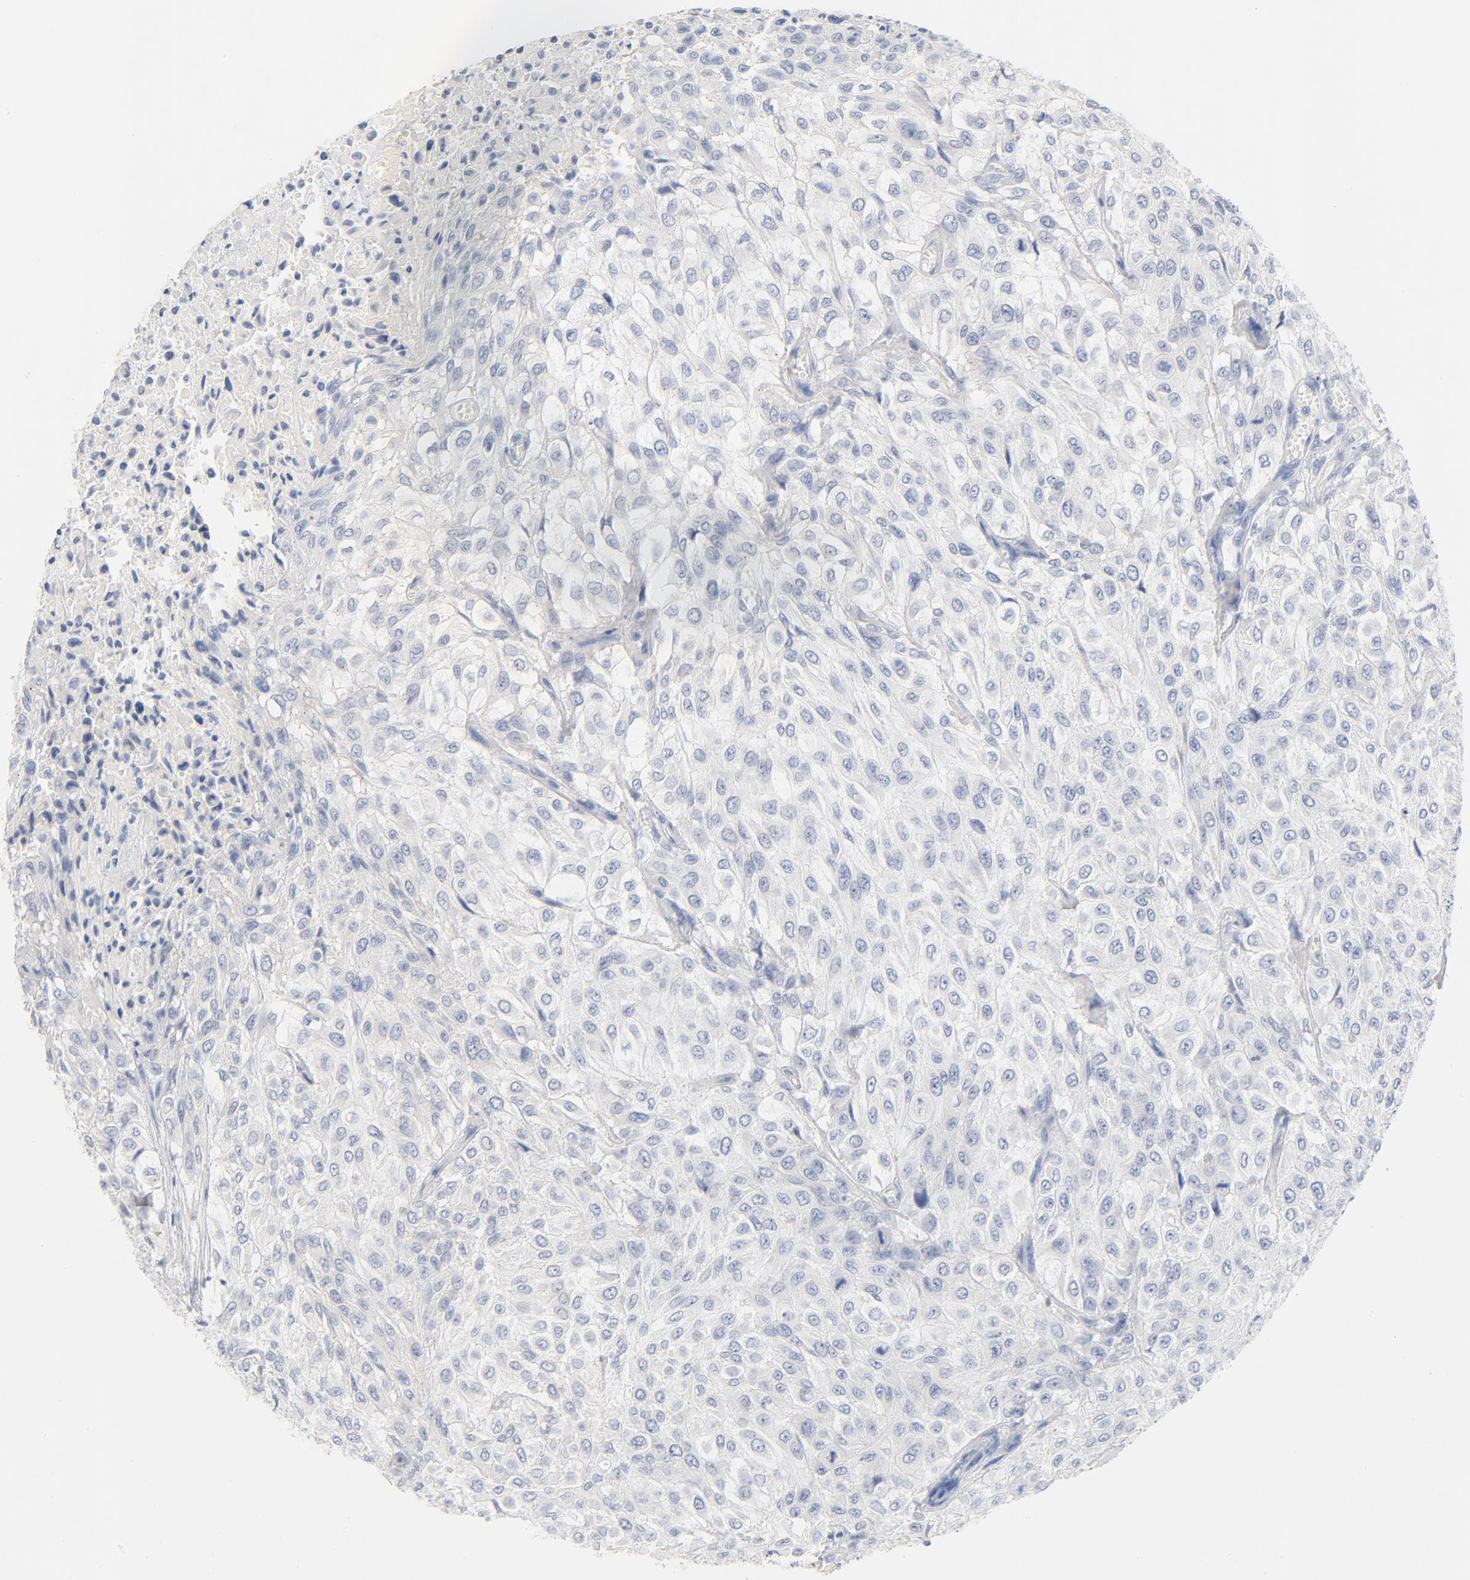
{"staining": {"intensity": "negative", "quantity": "none", "location": "none"}, "tissue": "urothelial cancer", "cell_type": "Tumor cells", "image_type": "cancer", "snomed": [{"axis": "morphology", "description": "Urothelial carcinoma, High grade"}, {"axis": "topography", "description": "Urinary bladder"}], "caption": "IHC of human urothelial carcinoma (high-grade) demonstrates no staining in tumor cells.", "gene": "HOMER1", "patient": {"sex": "male", "age": 57}}